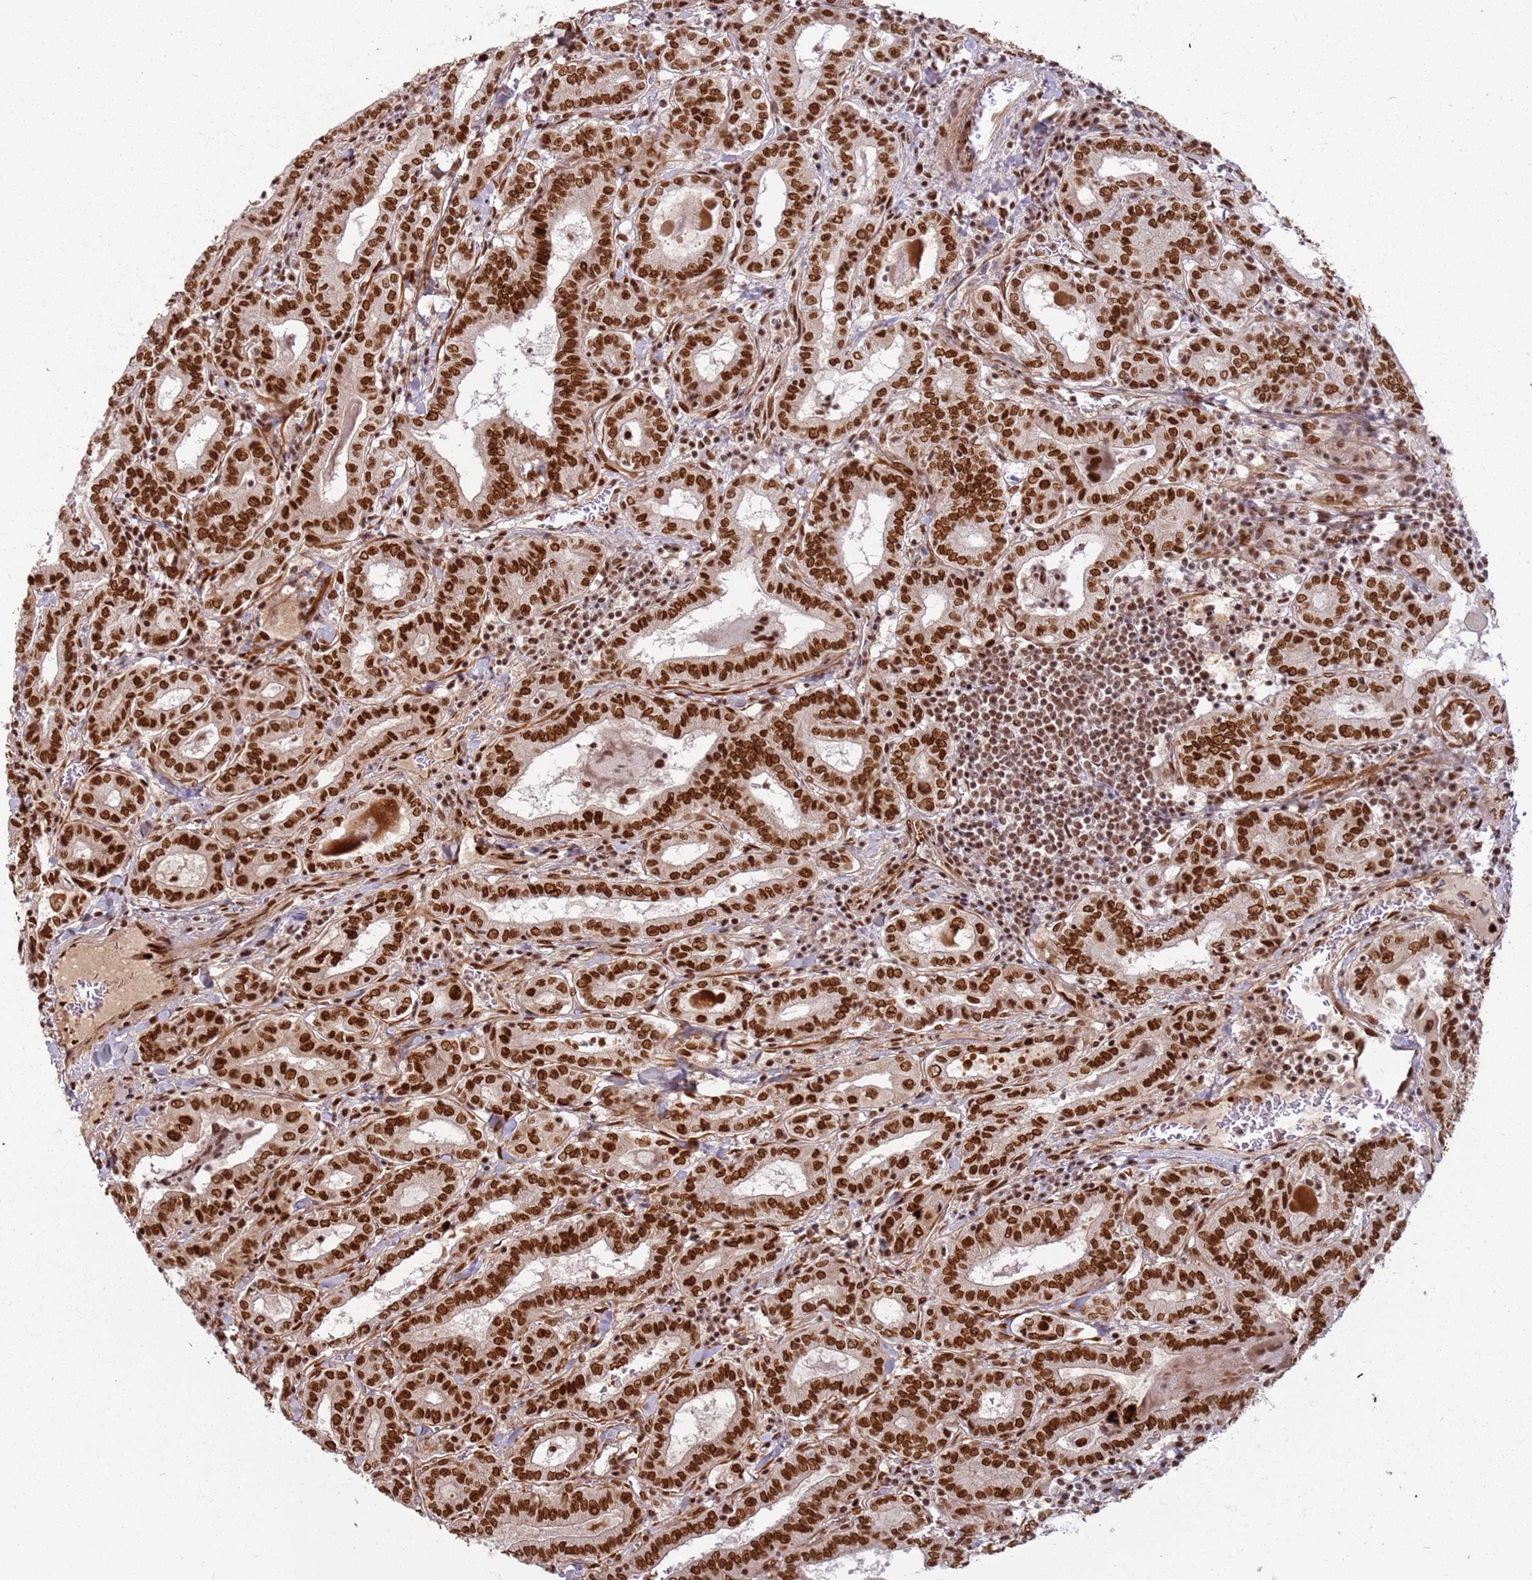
{"staining": {"intensity": "strong", "quantity": ">75%", "location": "nuclear"}, "tissue": "thyroid cancer", "cell_type": "Tumor cells", "image_type": "cancer", "snomed": [{"axis": "morphology", "description": "Papillary adenocarcinoma, NOS"}, {"axis": "topography", "description": "Thyroid gland"}], "caption": "Protein positivity by IHC displays strong nuclear staining in approximately >75% of tumor cells in papillary adenocarcinoma (thyroid). Using DAB (brown) and hematoxylin (blue) stains, captured at high magnification using brightfield microscopy.", "gene": "TENT4A", "patient": {"sex": "female", "age": 72}}